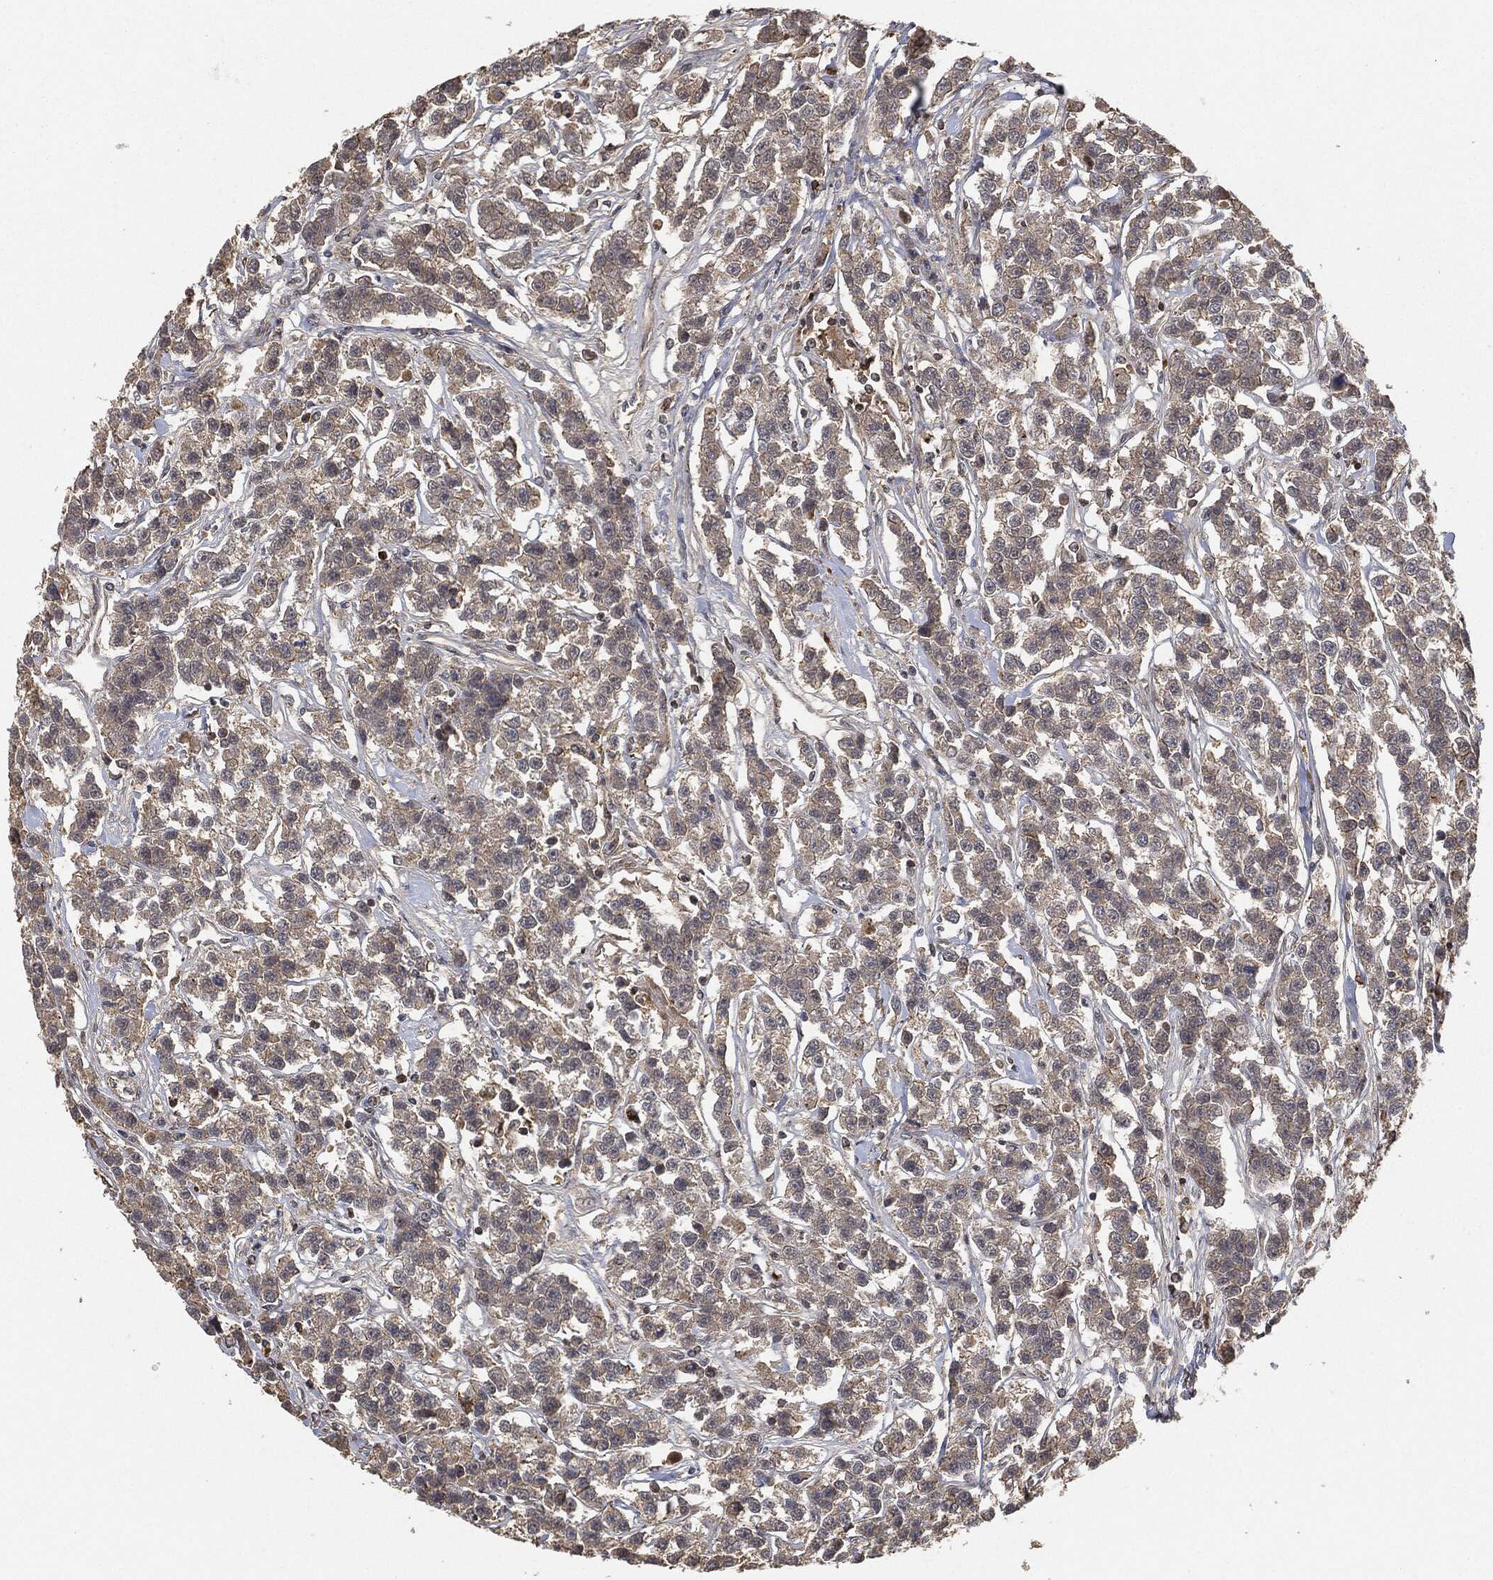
{"staining": {"intensity": "moderate", "quantity": "25%-75%", "location": "cytoplasmic/membranous"}, "tissue": "testis cancer", "cell_type": "Tumor cells", "image_type": "cancer", "snomed": [{"axis": "morphology", "description": "Seminoma, NOS"}, {"axis": "topography", "description": "Testis"}], "caption": "There is medium levels of moderate cytoplasmic/membranous expression in tumor cells of seminoma (testis), as demonstrated by immunohistochemical staining (brown color).", "gene": "TPT1", "patient": {"sex": "male", "age": 59}}